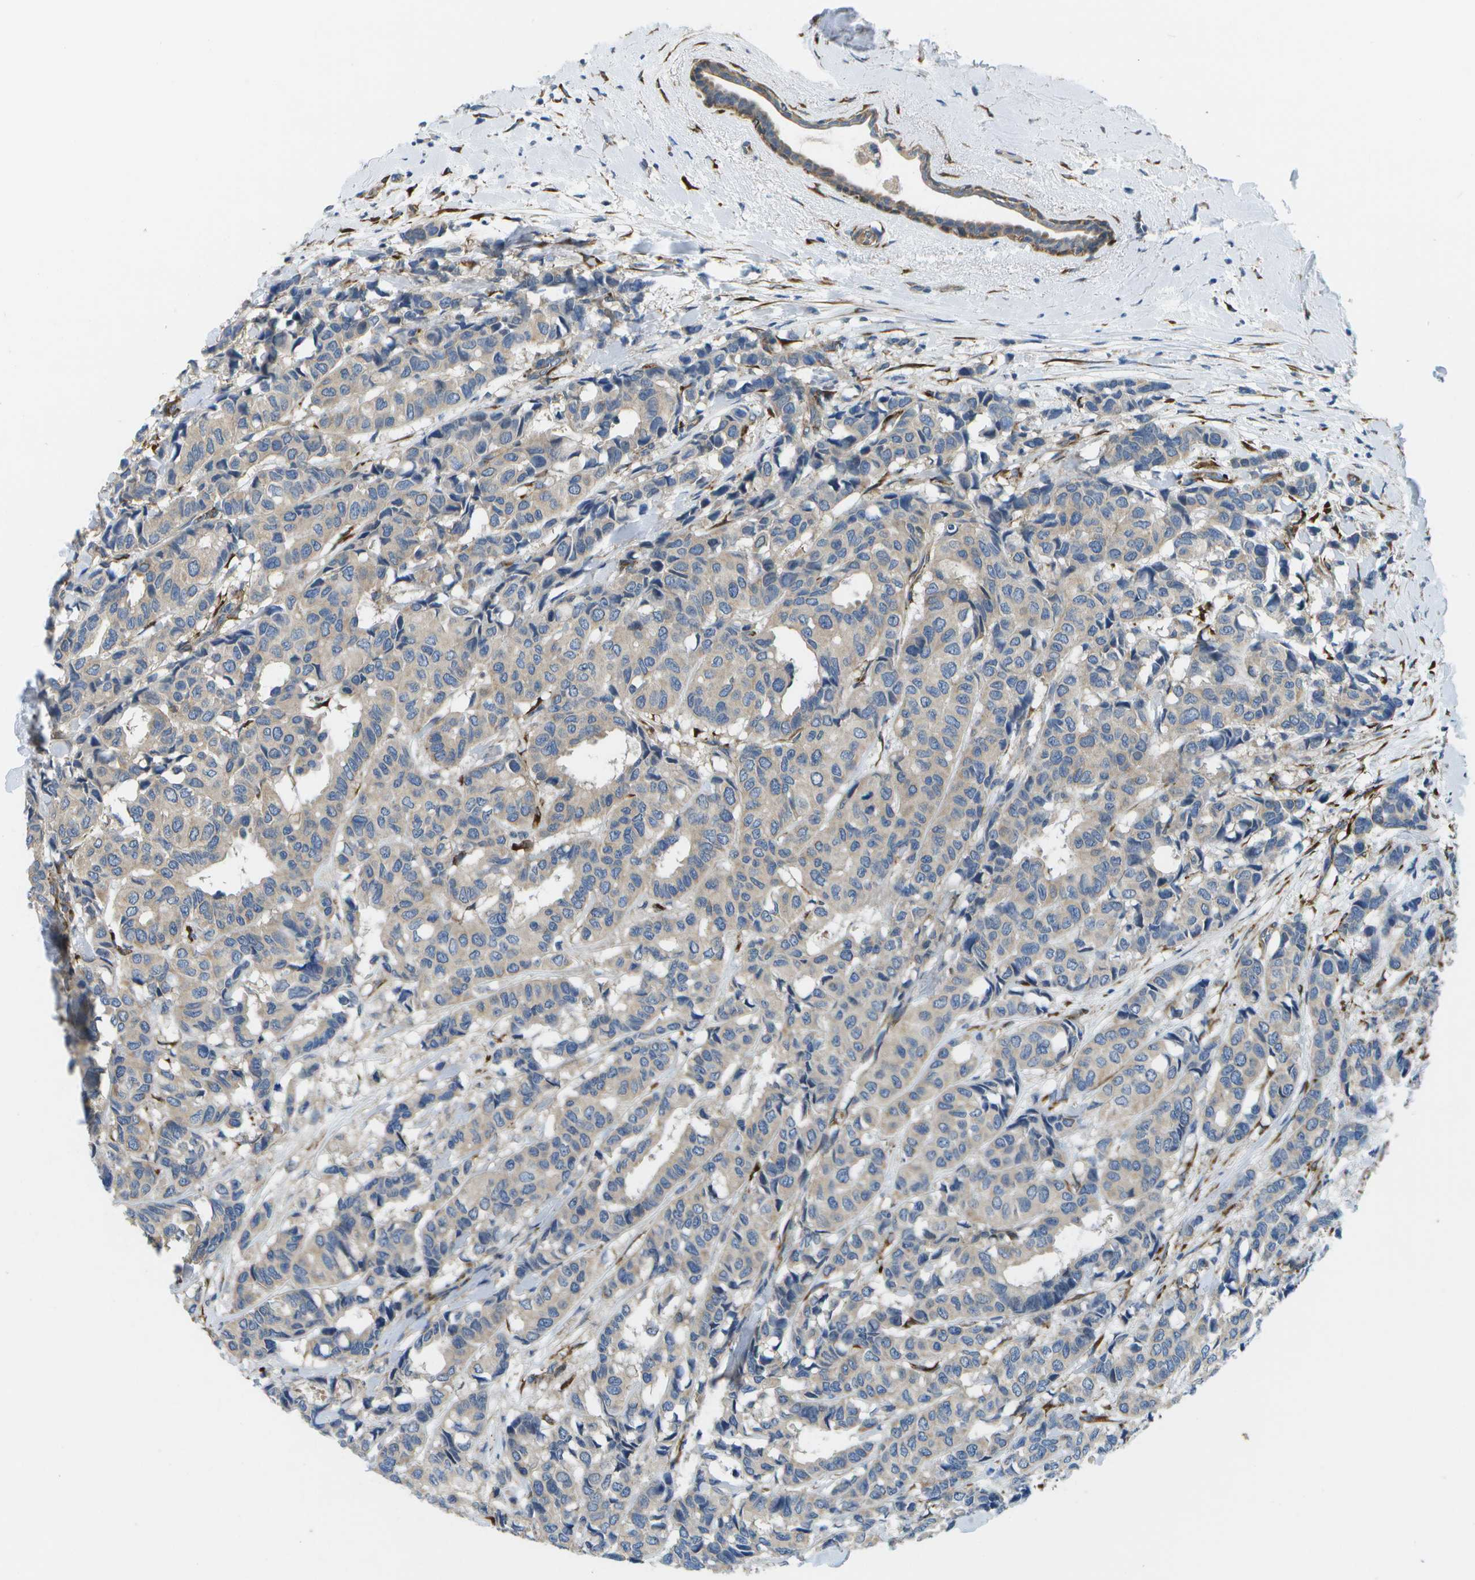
{"staining": {"intensity": "weak", "quantity": ">75%", "location": "cytoplasmic/membranous"}, "tissue": "breast cancer", "cell_type": "Tumor cells", "image_type": "cancer", "snomed": [{"axis": "morphology", "description": "Duct carcinoma"}, {"axis": "topography", "description": "Breast"}], "caption": "Tumor cells demonstrate low levels of weak cytoplasmic/membranous positivity in about >75% of cells in human breast invasive ductal carcinoma.", "gene": "P3H1", "patient": {"sex": "female", "age": 87}}